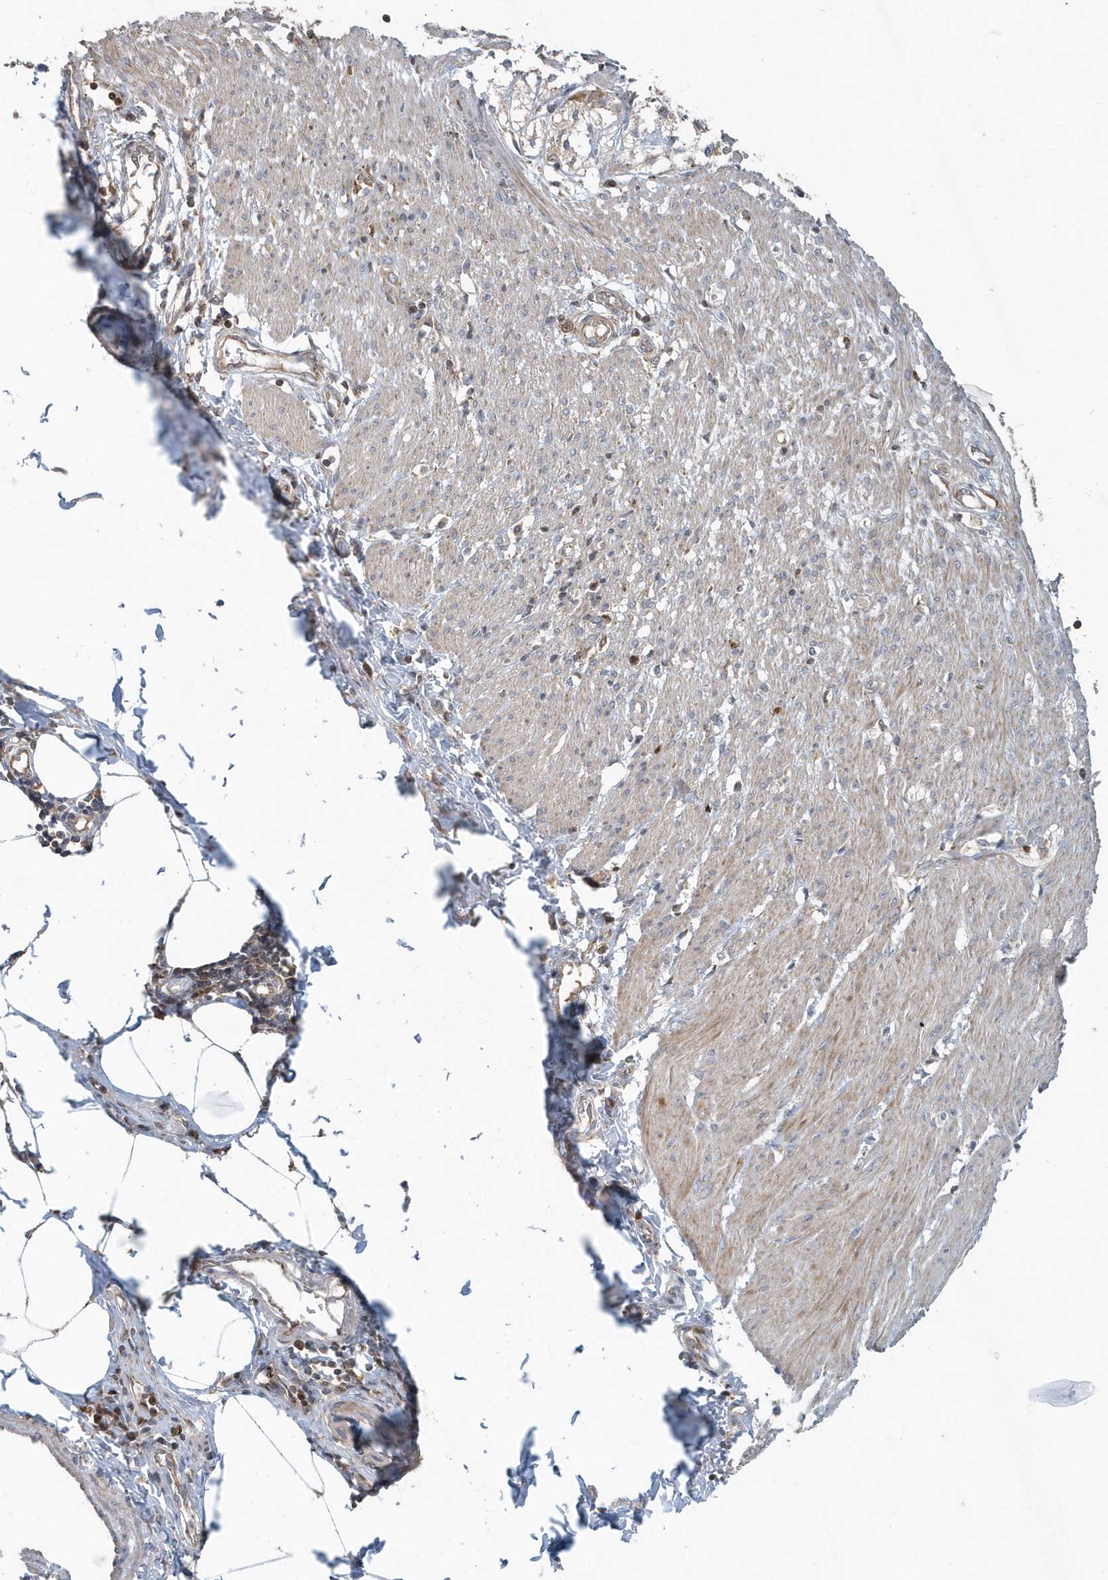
{"staining": {"intensity": "moderate", "quantity": "25%-75%", "location": "cytoplasmic/membranous"}, "tissue": "smooth muscle", "cell_type": "Smooth muscle cells", "image_type": "normal", "snomed": [{"axis": "morphology", "description": "Normal tissue, NOS"}, {"axis": "morphology", "description": "Adenocarcinoma, NOS"}, {"axis": "topography", "description": "Colon"}, {"axis": "topography", "description": "Peripheral nerve tissue"}], "caption": "Immunohistochemistry of benign human smooth muscle reveals medium levels of moderate cytoplasmic/membranous staining in approximately 25%-75% of smooth muscle cells.", "gene": "MMUT", "patient": {"sex": "male", "age": 14}}